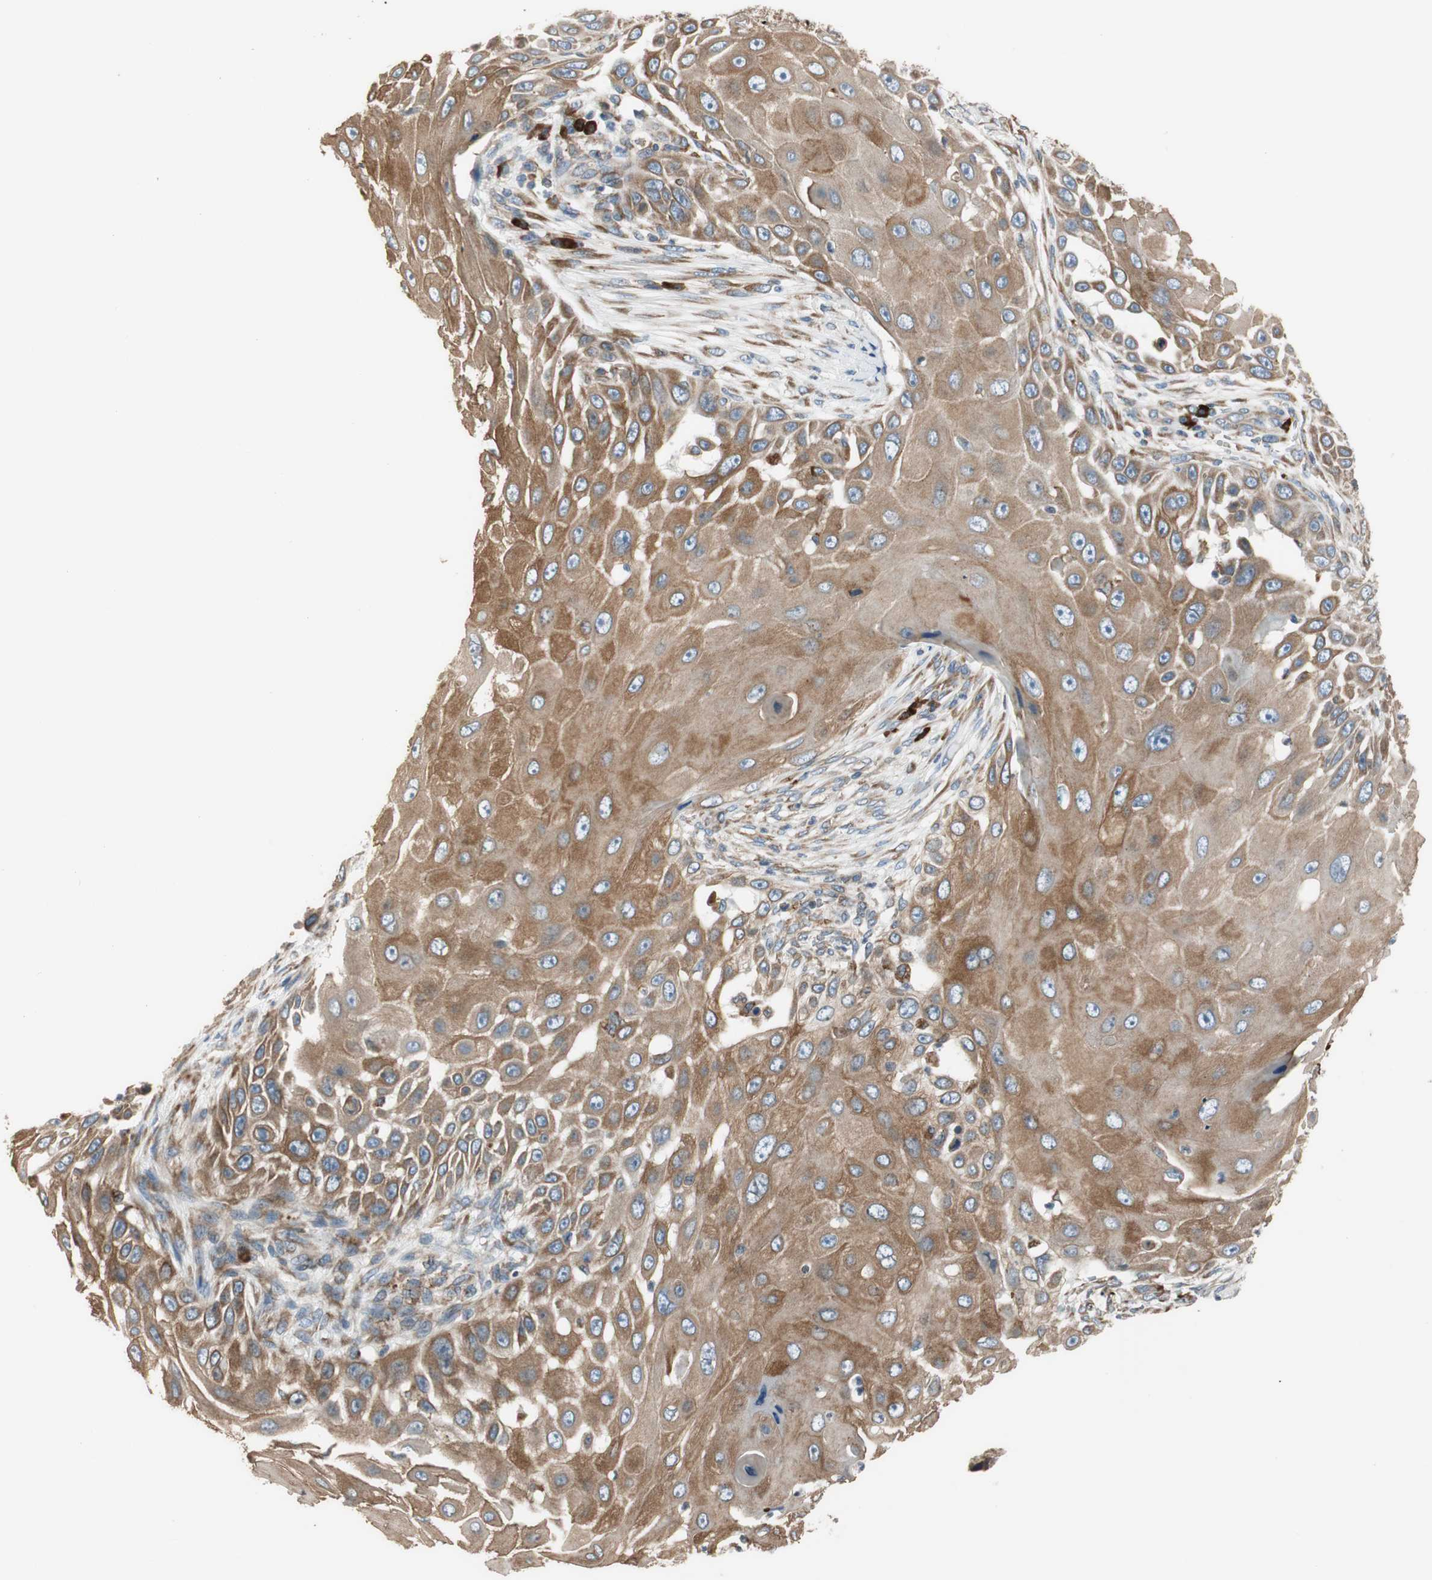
{"staining": {"intensity": "moderate", "quantity": ">75%", "location": "cytoplasmic/membranous"}, "tissue": "skin cancer", "cell_type": "Tumor cells", "image_type": "cancer", "snomed": [{"axis": "morphology", "description": "Squamous cell carcinoma, NOS"}, {"axis": "topography", "description": "Skin"}], "caption": "Immunohistochemical staining of skin cancer (squamous cell carcinoma) displays medium levels of moderate cytoplasmic/membranous positivity in approximately >75% of tumor cells.", "gene": "RPN2", "patient": {"sex": "female", "age": 44}}